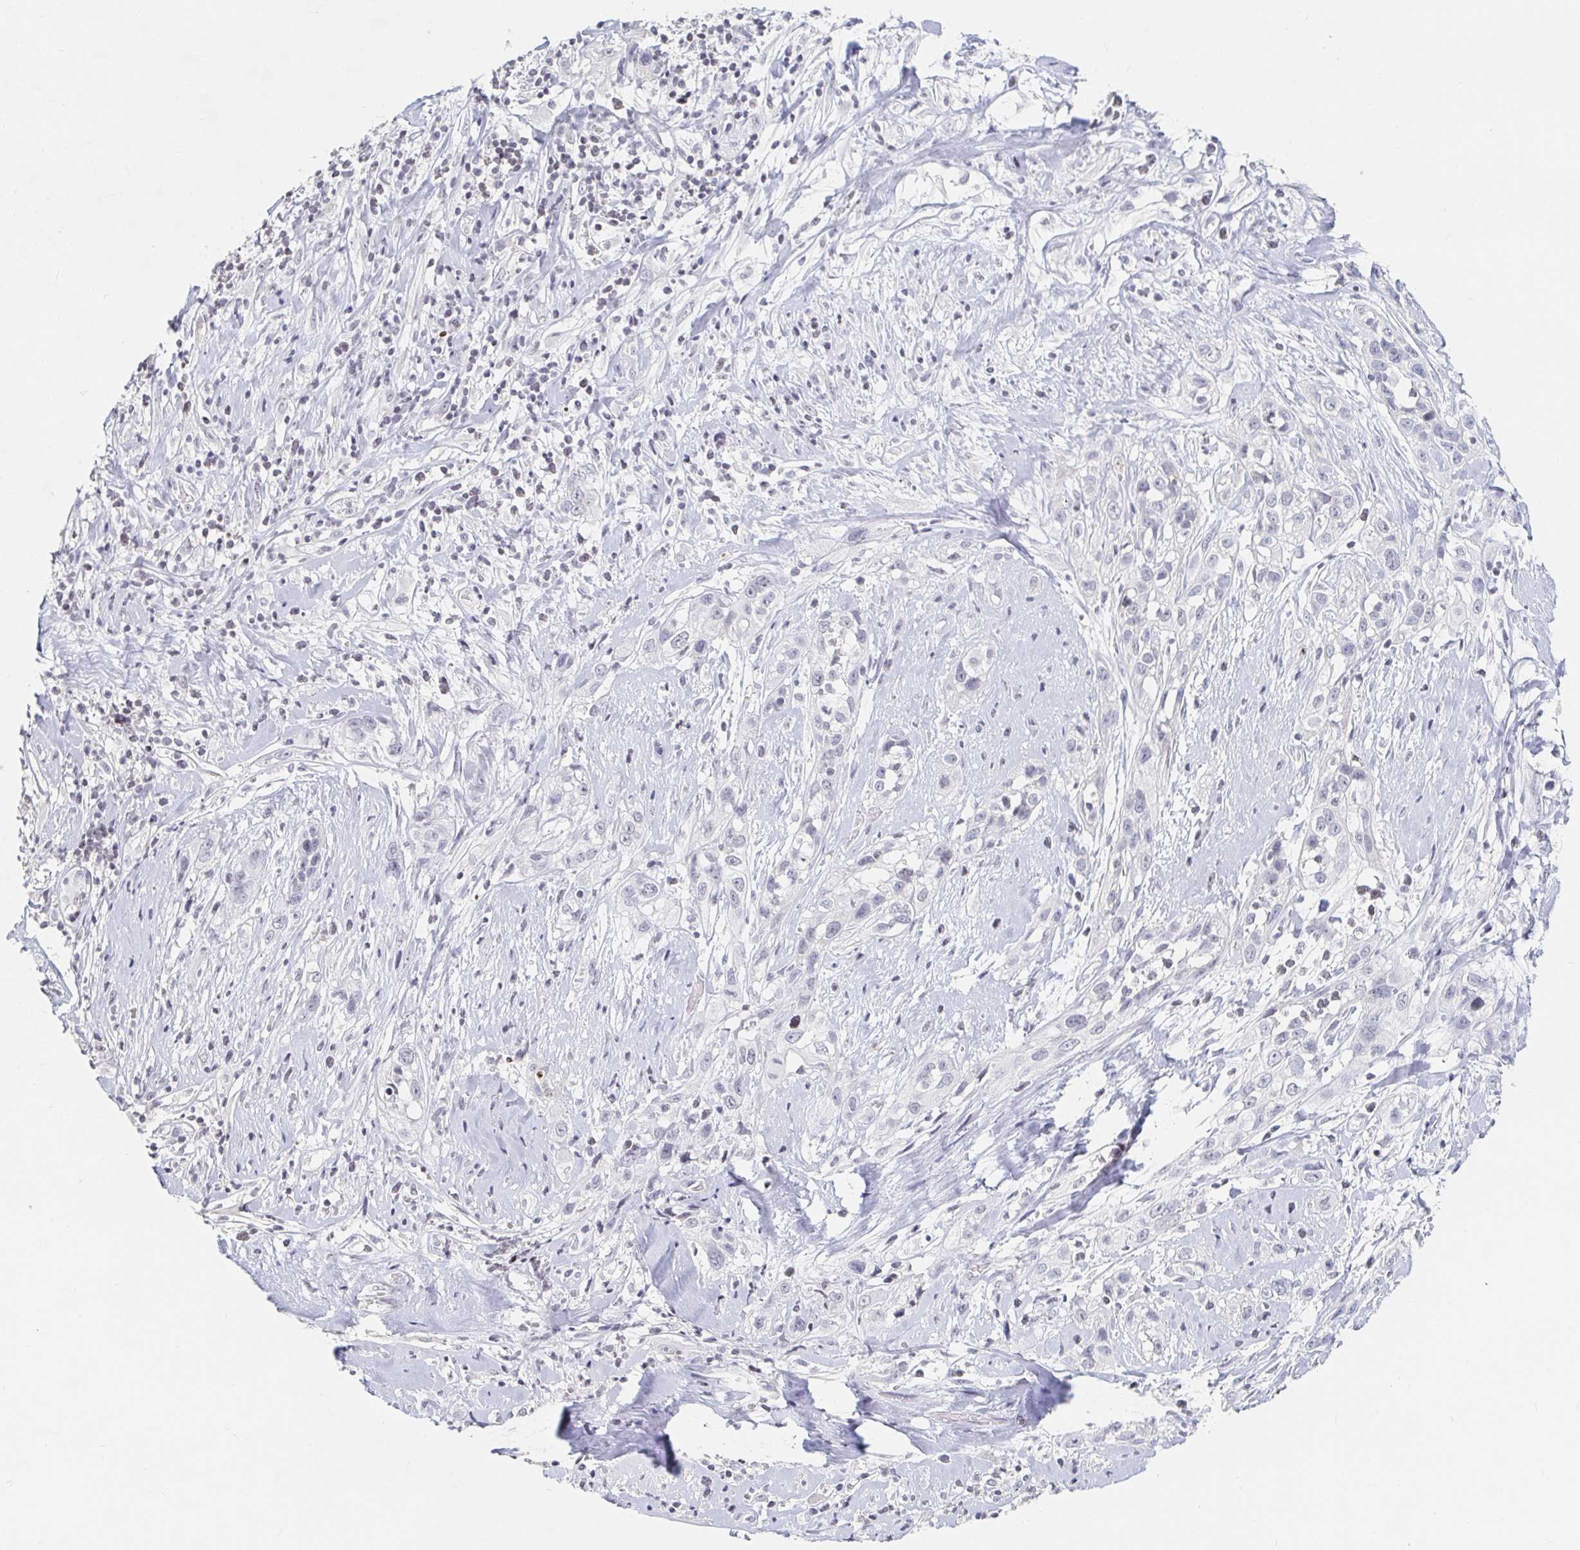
{"staining": {"intensity": "negative", "quantity": "none", "location": "none"}, "tissue": "skin cancer", "cell_type": "Tumor cells", "image_type": "cancer", "snomed": [{"axis": "morphology", "description": "Squamous cell carcinoma, NOS"}, {"axis": "topography", "description": "Skin"}], "caption": "This is a micrograph of IHC staining of squamous cell carcinoma (skin), which shows no expression in tumor cells. (DAB (3,3'-diaminobenzidine) immunohistochemistry (IHC) visualized using brightfield microscopy, high magnification).", "gene": "NME9", "patient": {"sex": "male", "age": 82}}